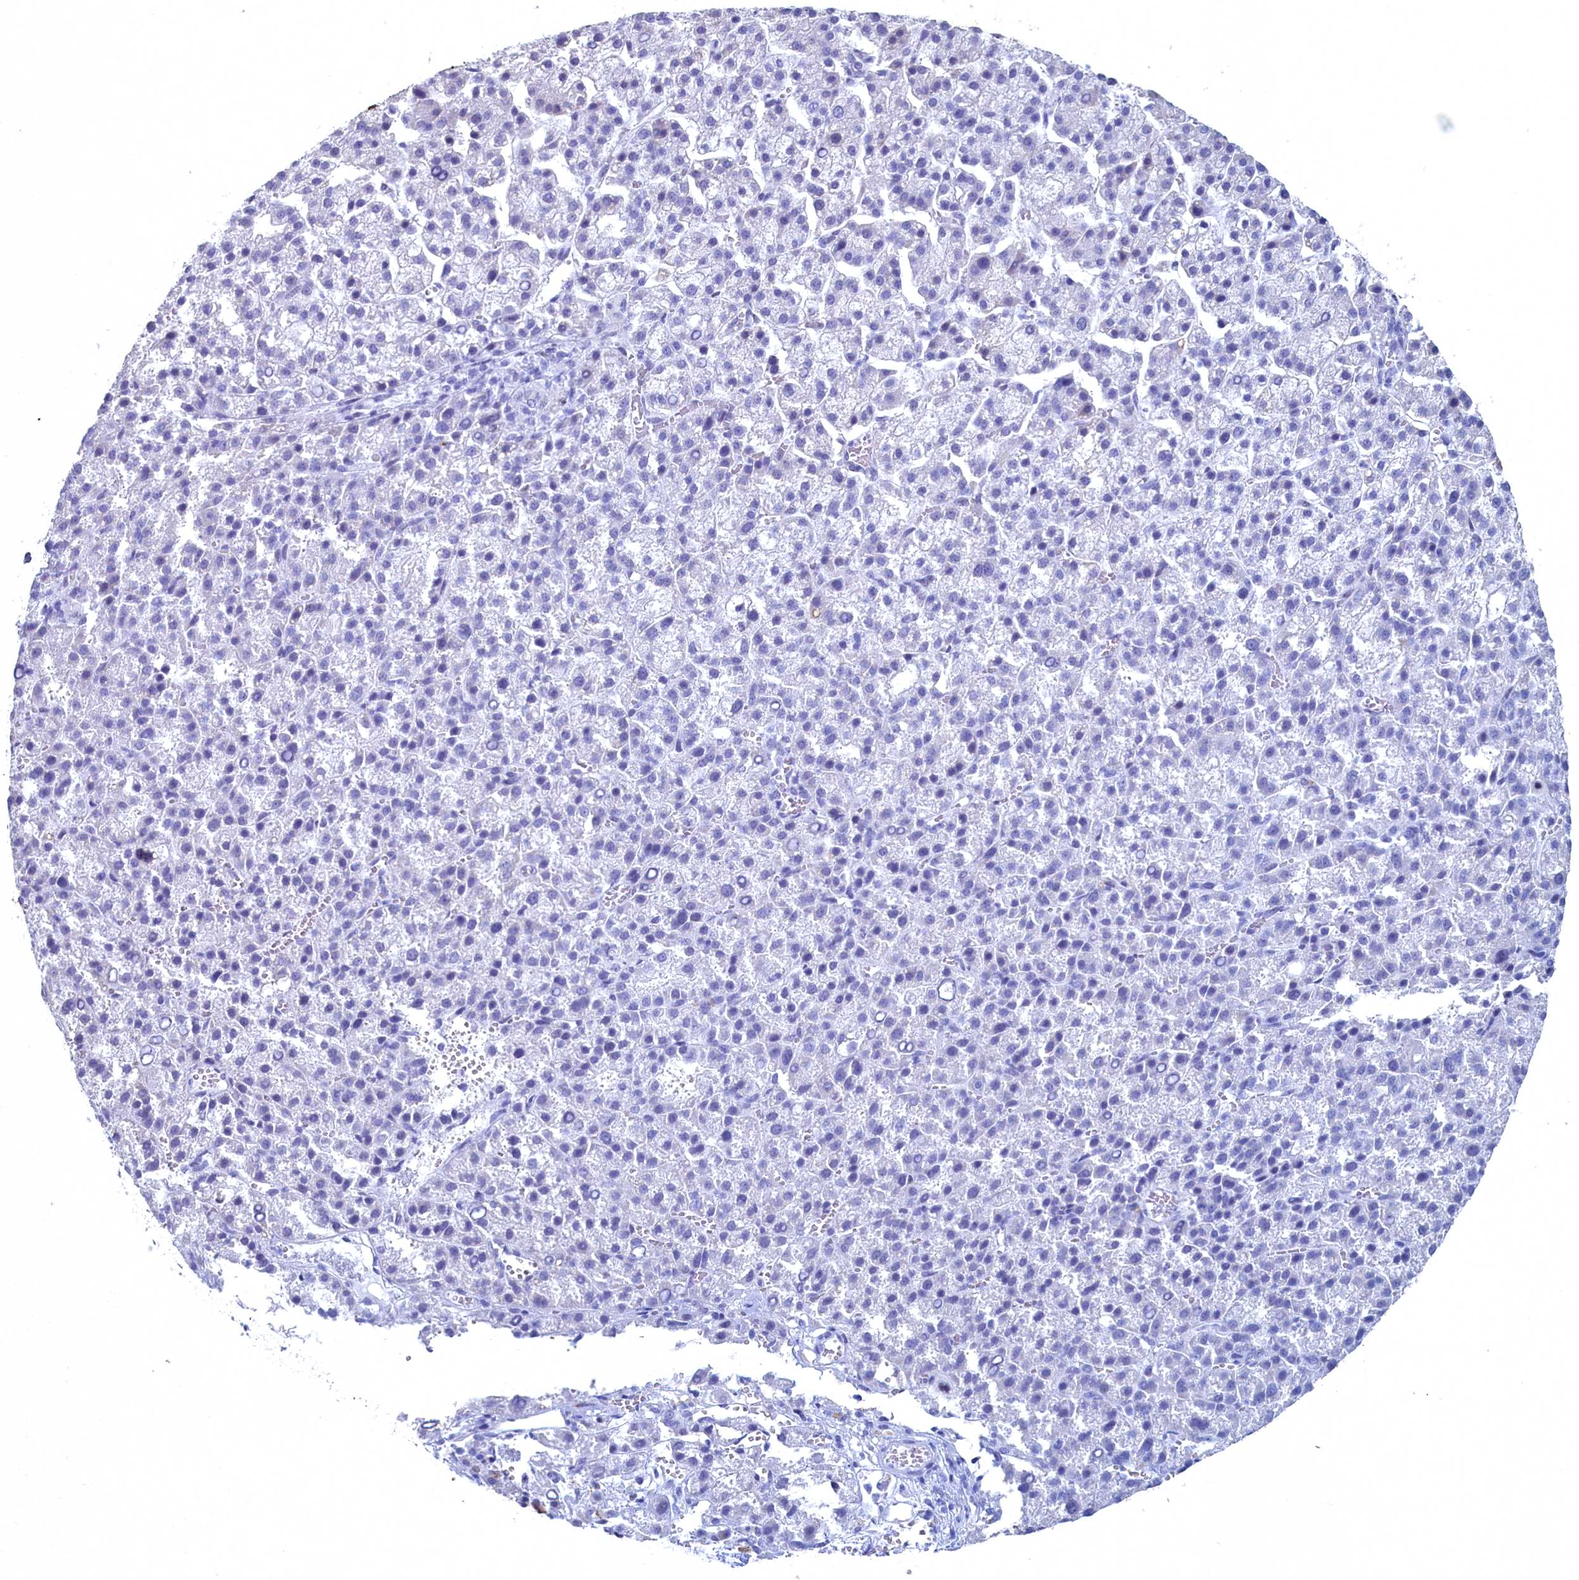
{"staining": {"intensity": "negative", "quantity": "none", "location": "none"}, "tissue": "liver cancer", "cell_type": "Tumor cells", "image_type": "cancer", "snomed": [{"axis": "morphology", "description": "Carcinoma, Hepatocellular, NOS"}, {"axis": "topography", "description": "Liver"}], "caption": "DAB (3,3'-diaminobenzidine) immunohistochemical staining of hepatocellular carcinoma (liver) displays no significant positivity in tumor cells.", "gene": "WDR76", "patient": {"sex": "female", "age": 58}}